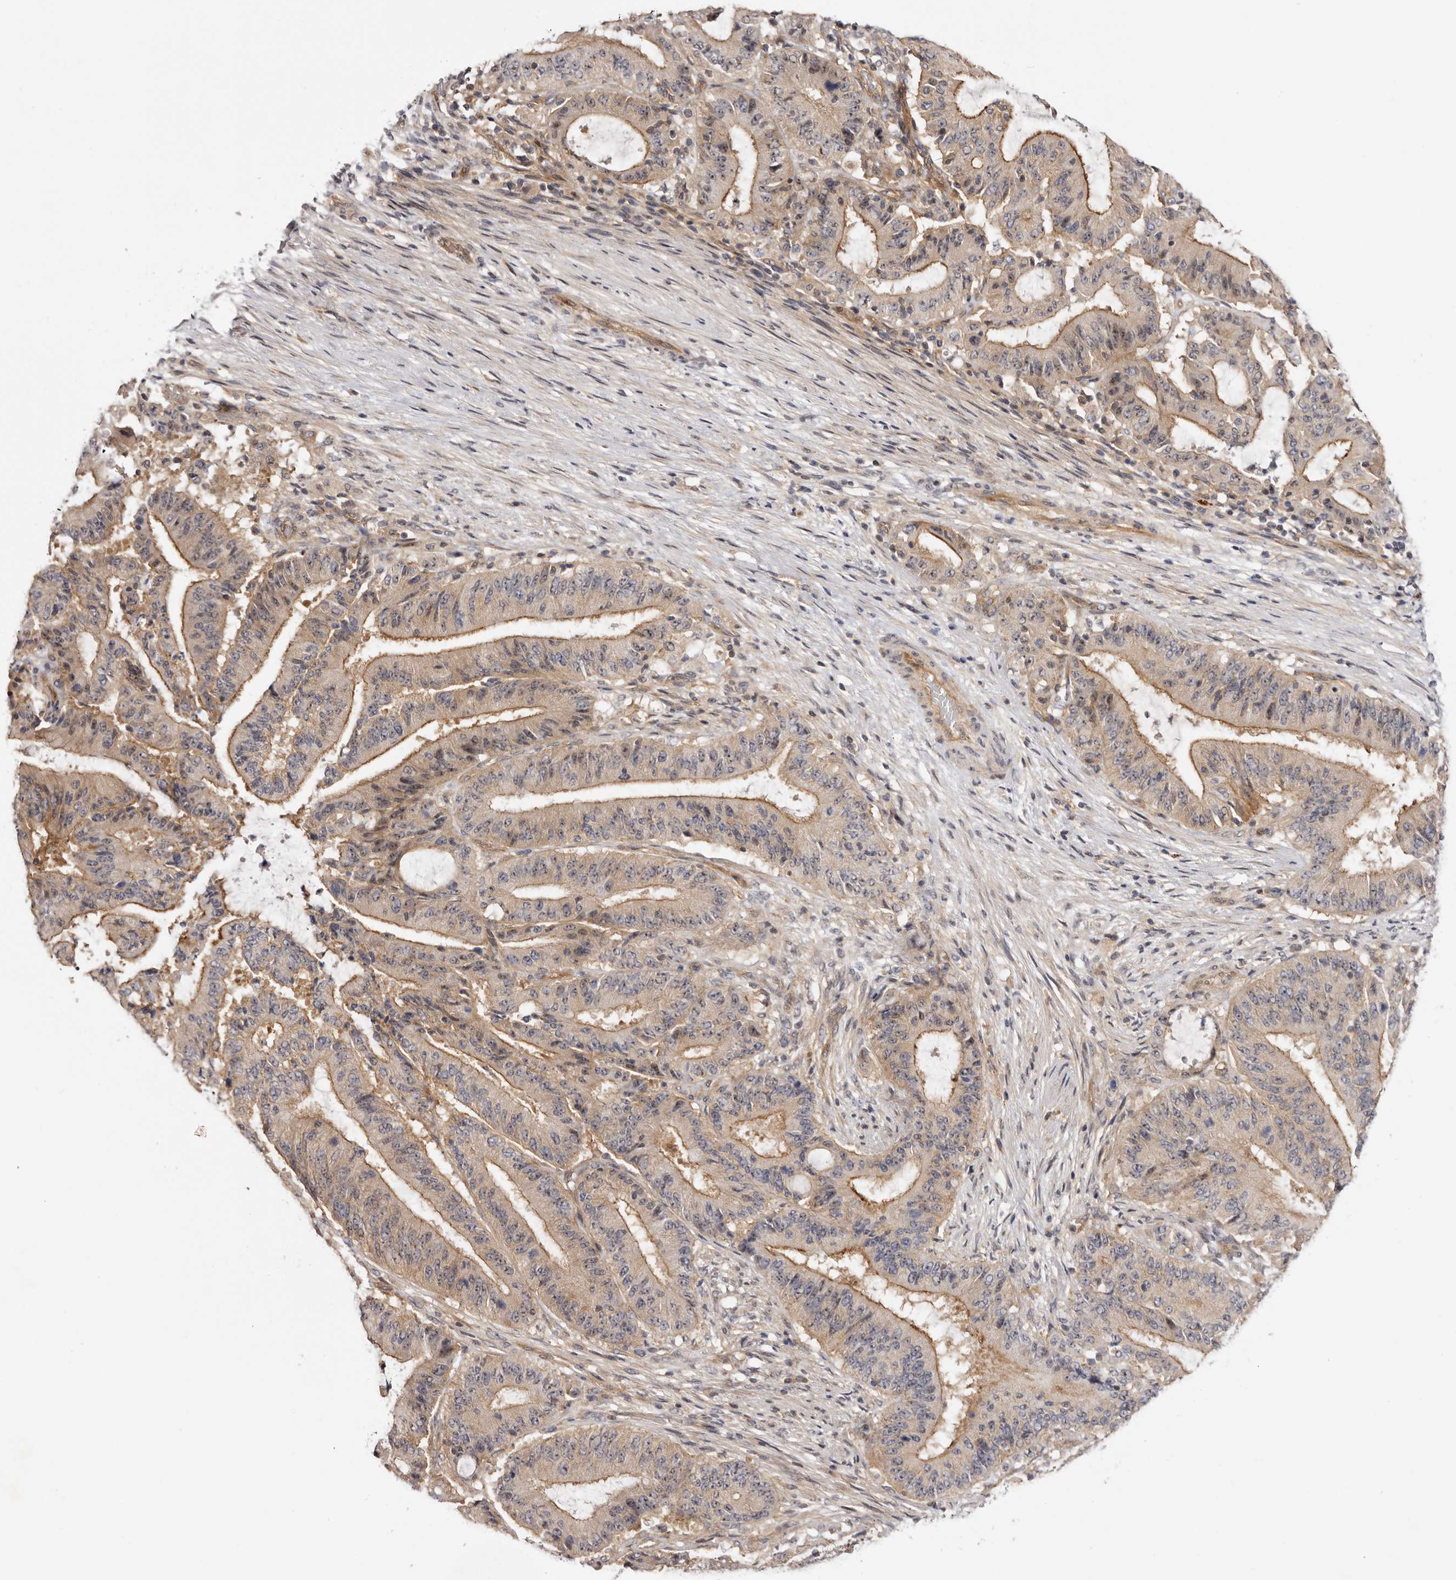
{"staining": {"intensity": "moderate", "quantity": ">75%", "location": "cytoplasmic/membranous,nuclear"}, "tissue": "liver cancer", "cell_type": "Tumor cells", "image_type": "cancer", "snomed": [{"axis": "morphology", "description": "Normal tissue, NOS"}, {"axis": "morphology", "description": "Cholangiocarcinoma"}, {"axis": "topography", "description": "Liver"}, {"axis": "topography", "description": "Peripheral nerve tissue"}], "caption": "Brown immunohistochemical staining in human liver cancer (cholangiocarcinoma) demonstrates moderate cytoplasmic/membranous and nuclear expression in about >75% of tumor cells. (DAB (3,3'-diaminobenzidine) IHC, brown staining for protein, blue staining for nuclei).", "gene": "PANK4", "patient": {"sex": "female", "age": 73}}